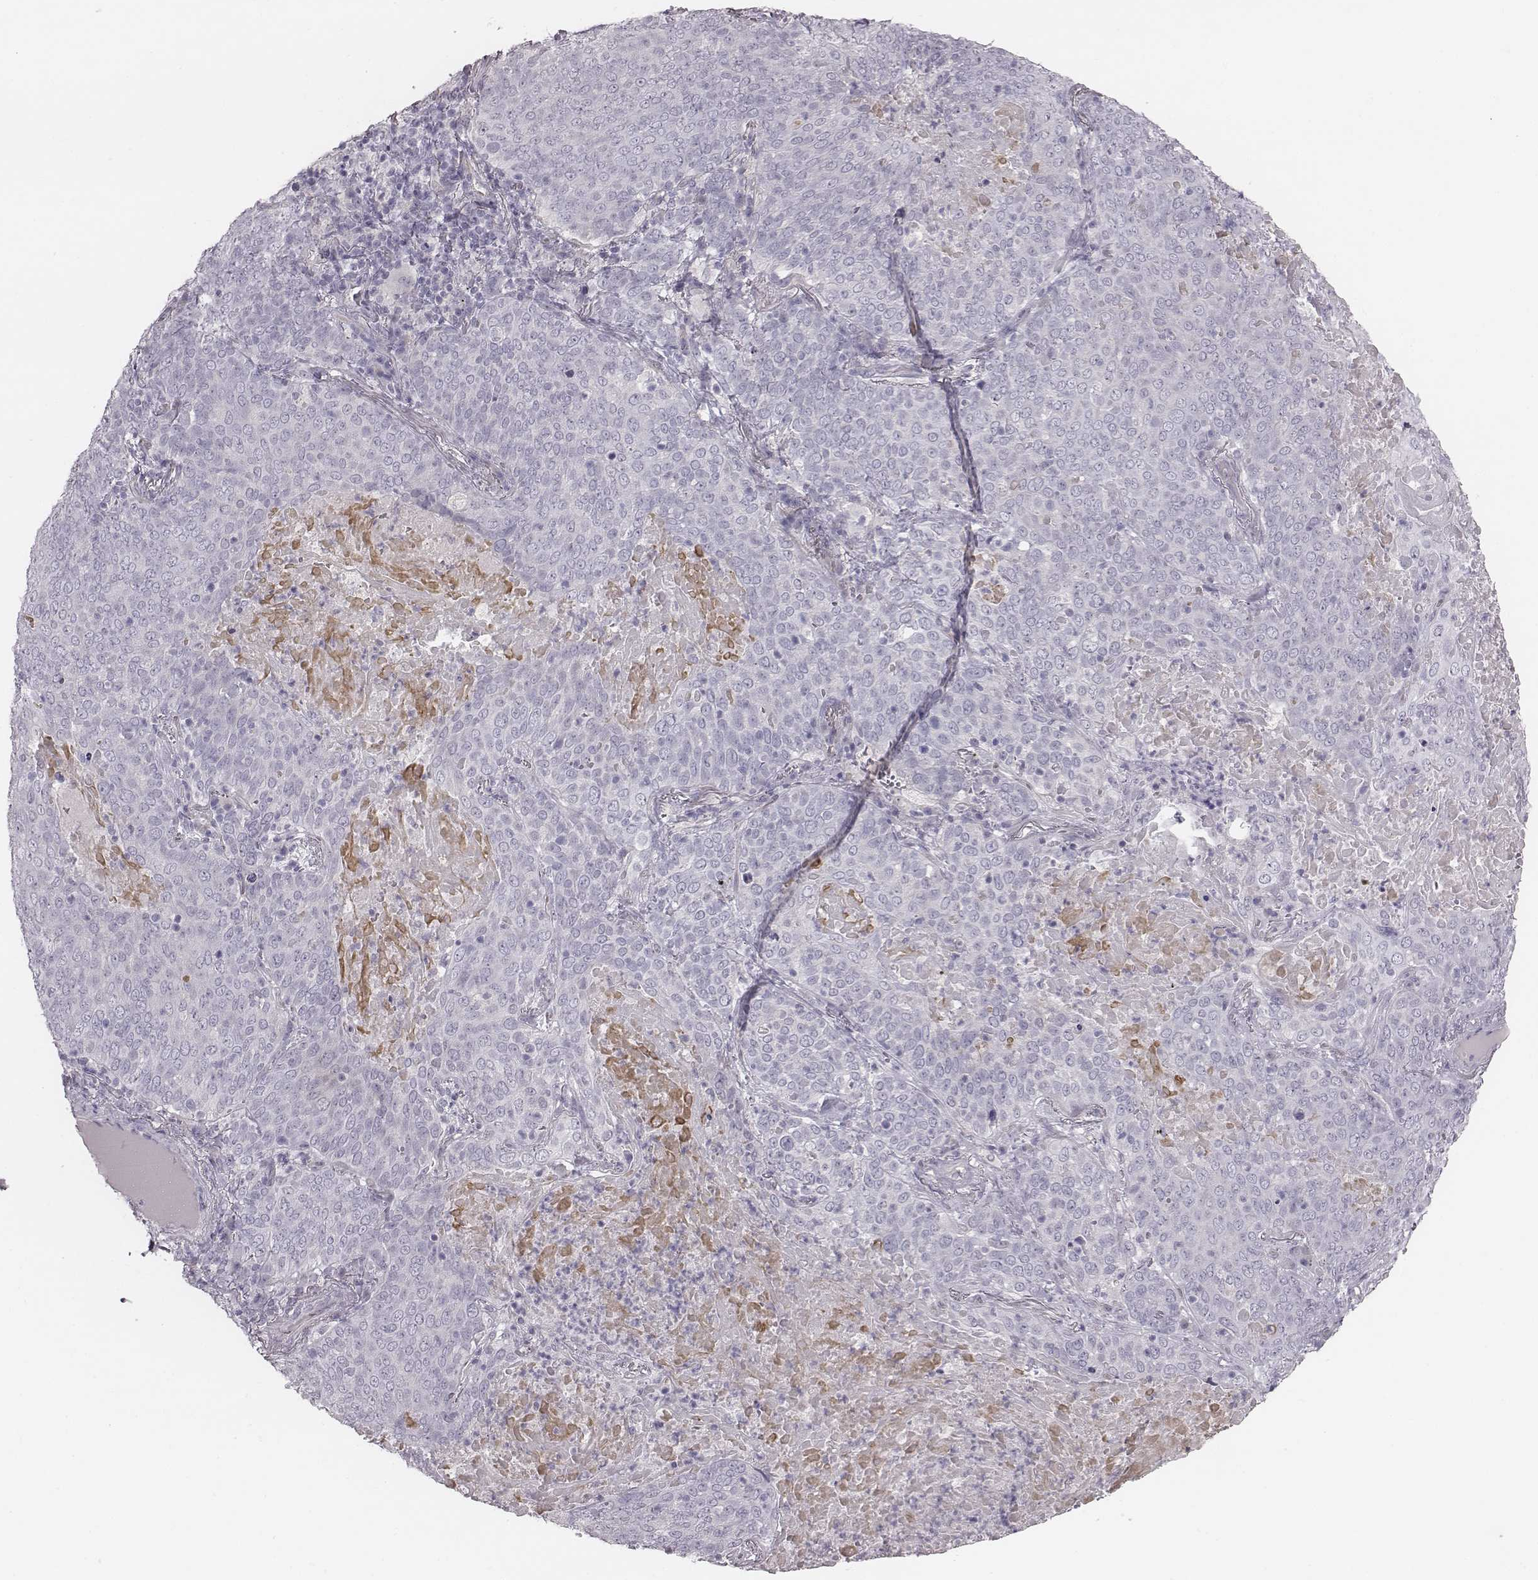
{"staining": {"intensity": "negative", "quantity": "none", "location": "none"}, "tissue": "lung cancer", "cell_type": "Tumor cells", "image_type": "cancer", "snomed": [{"axis": "morphology", "description": "Squamous cell carcinoma, NOS"}, {"axis": "topography", "description": "Lung"}], "caption": "Immunohistochemistry (IHC) image of neoplastic tissue: human lung cancer (squamous cell carcinoma) stained with DAB shows no significant protein staining in tumor cells.", "gene": "CACNG4", "patient": {"sex": "male", "age": 82}}